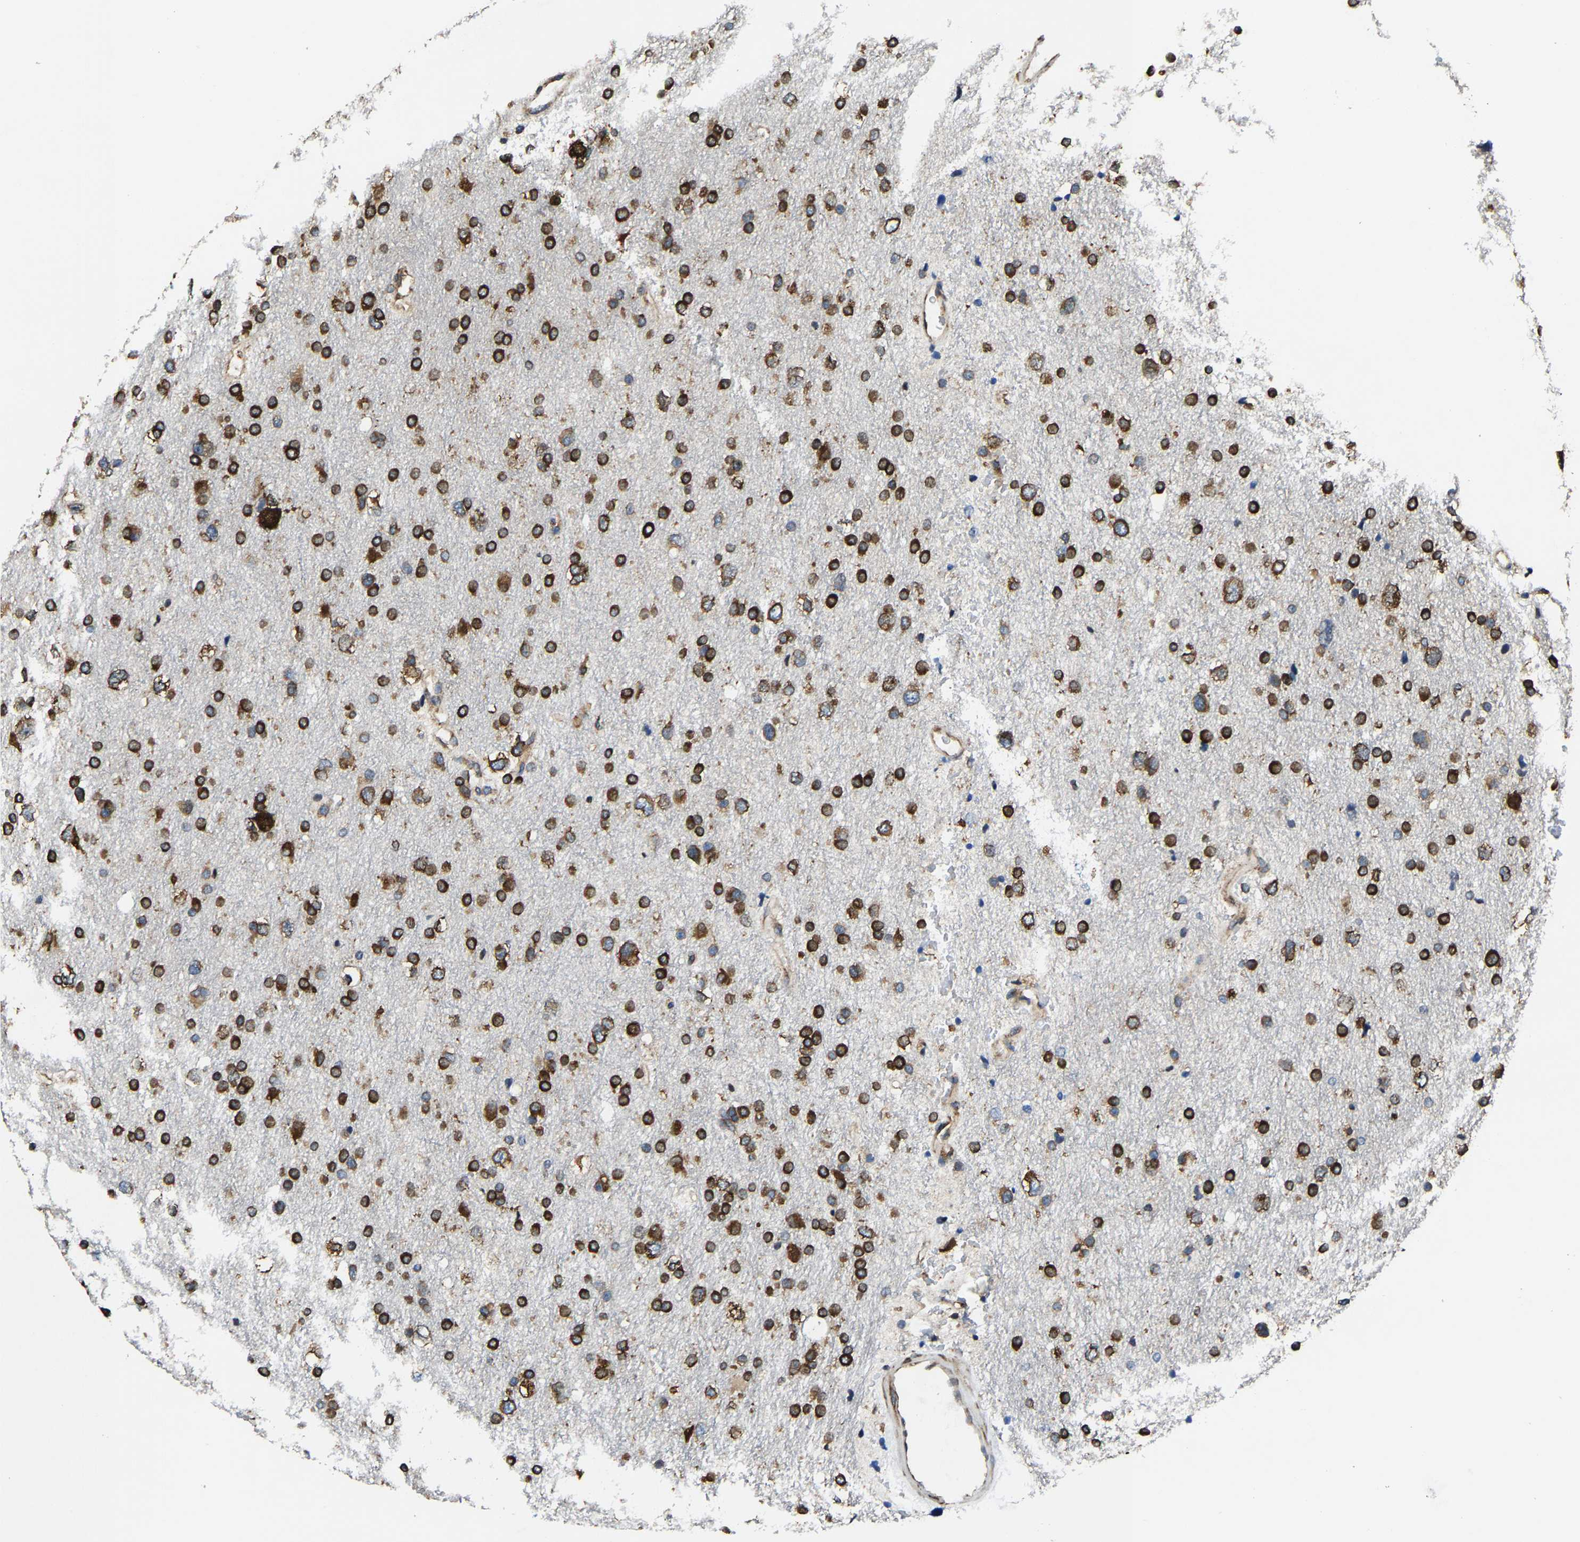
{"staining": {"intensity": "strong", "quantity": ">75%", "location": "cytoplasmic/membranous"}, "tissue": "glioma", "cell_type": "Tumor cells", "image_type": "cancer", "snomed": [{"axis": "morphology", "description": "Glioma, malignant, Low grade"}, {"axis": "topography", "description": "Brain"}], "caption": "Strong cytoplasmic/membranous positivity for a protein is identified in approximately >75% of tumor cells of malignant glioma (low-grade) using IHC.", "gene": "G3BP2", "patient": {"sex": "female", "age": 37}}